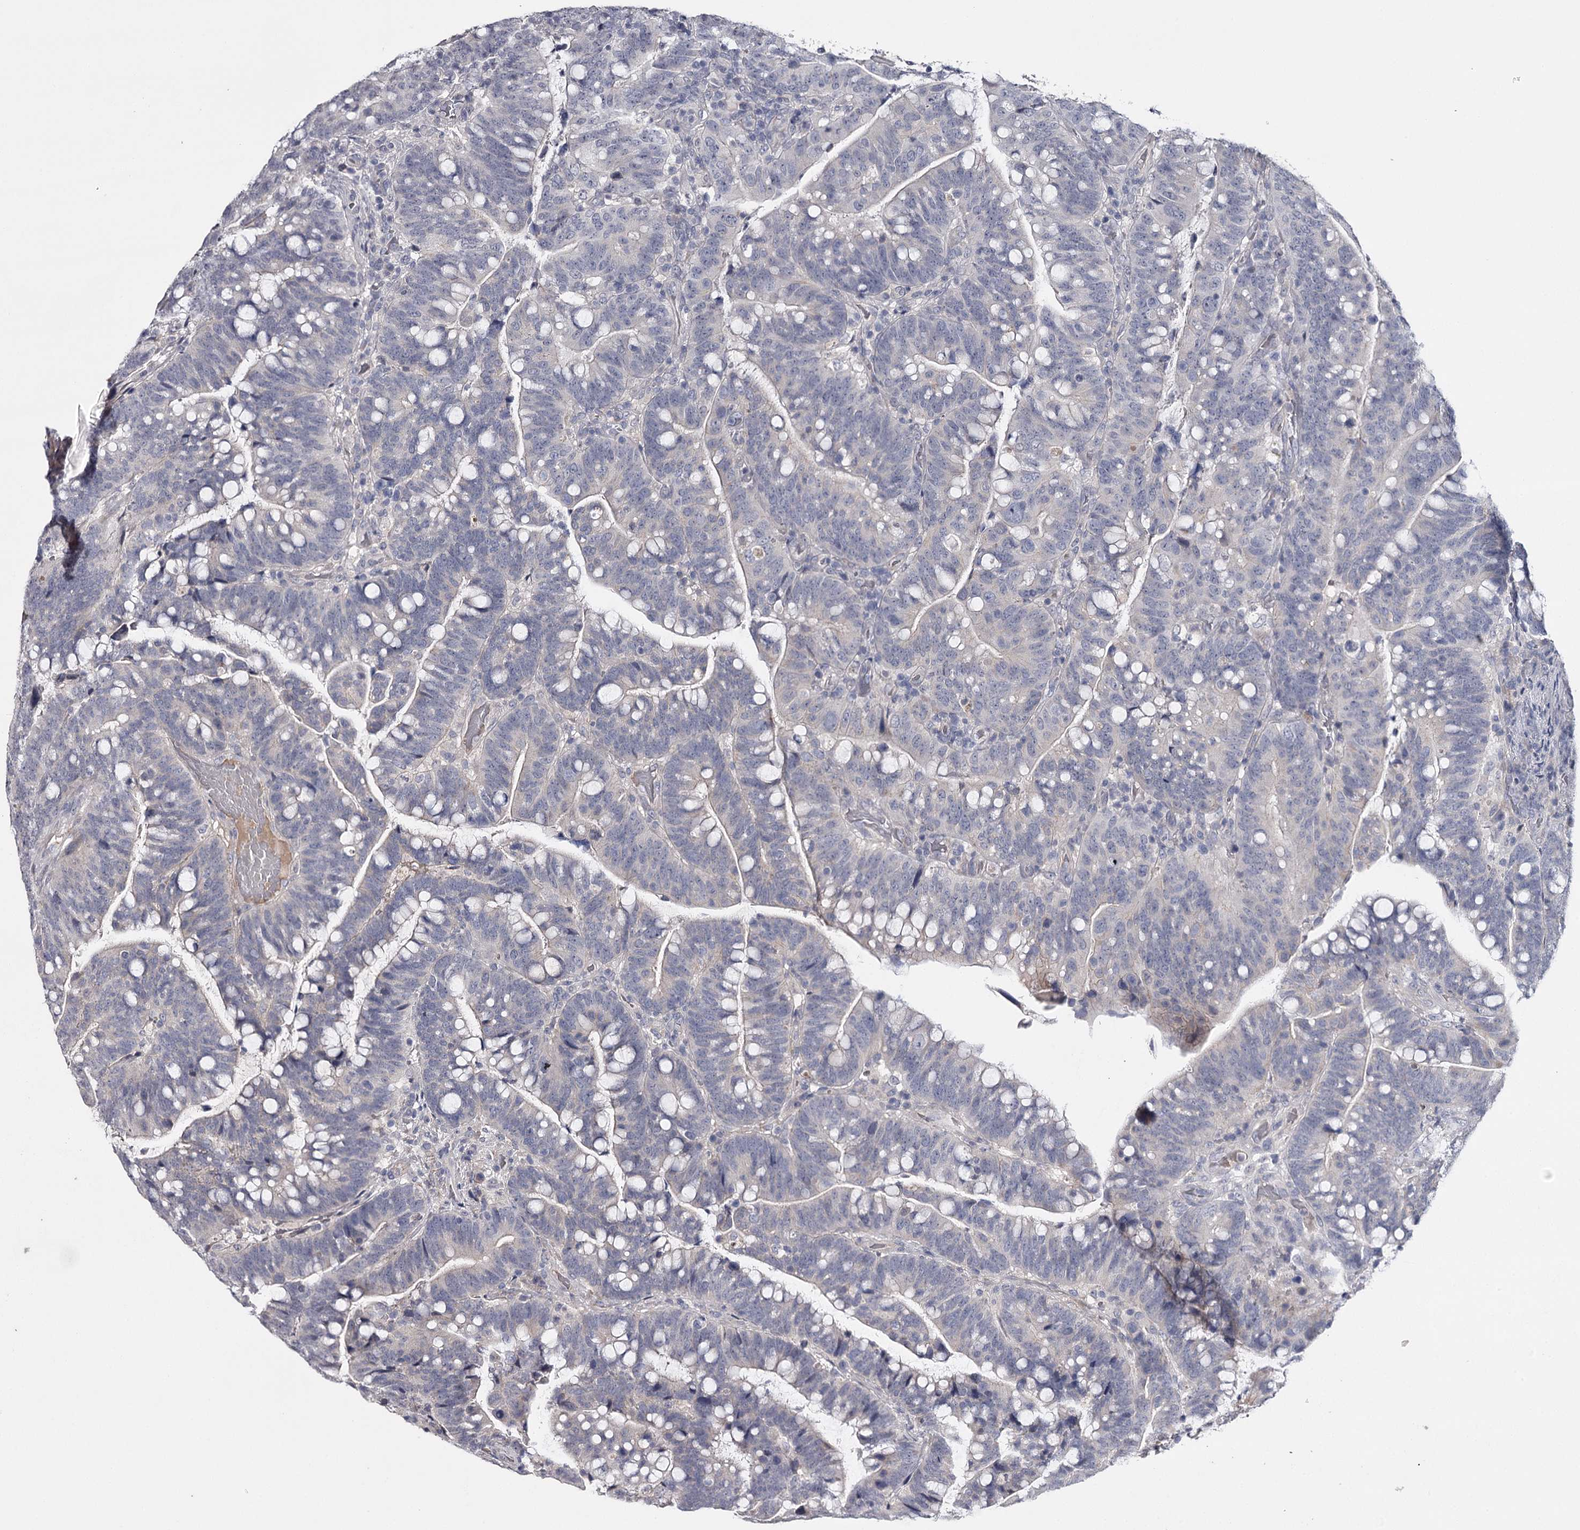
{"staining": {"intensity": "negative", "quantity": "none", "location": "none"}, "tissue": "colorectal cancer", "cell_type": "Tumor cells", "image_type": "cancer", "snomed": [{"axis": "morphology", "description": "Normal tissue, NOS"}, {"axis": "morphology", "description": "Adenocarcinoma, NOS"}, {"axis": "topography", "description": "Colon"}], "caption": "Adenocarcinoma (colorectal) stained for a protein using IHC demonstrates no expression tumor cells.", "gene": "FDXACB1", "patient": {"sex": "female", "age": 66}}